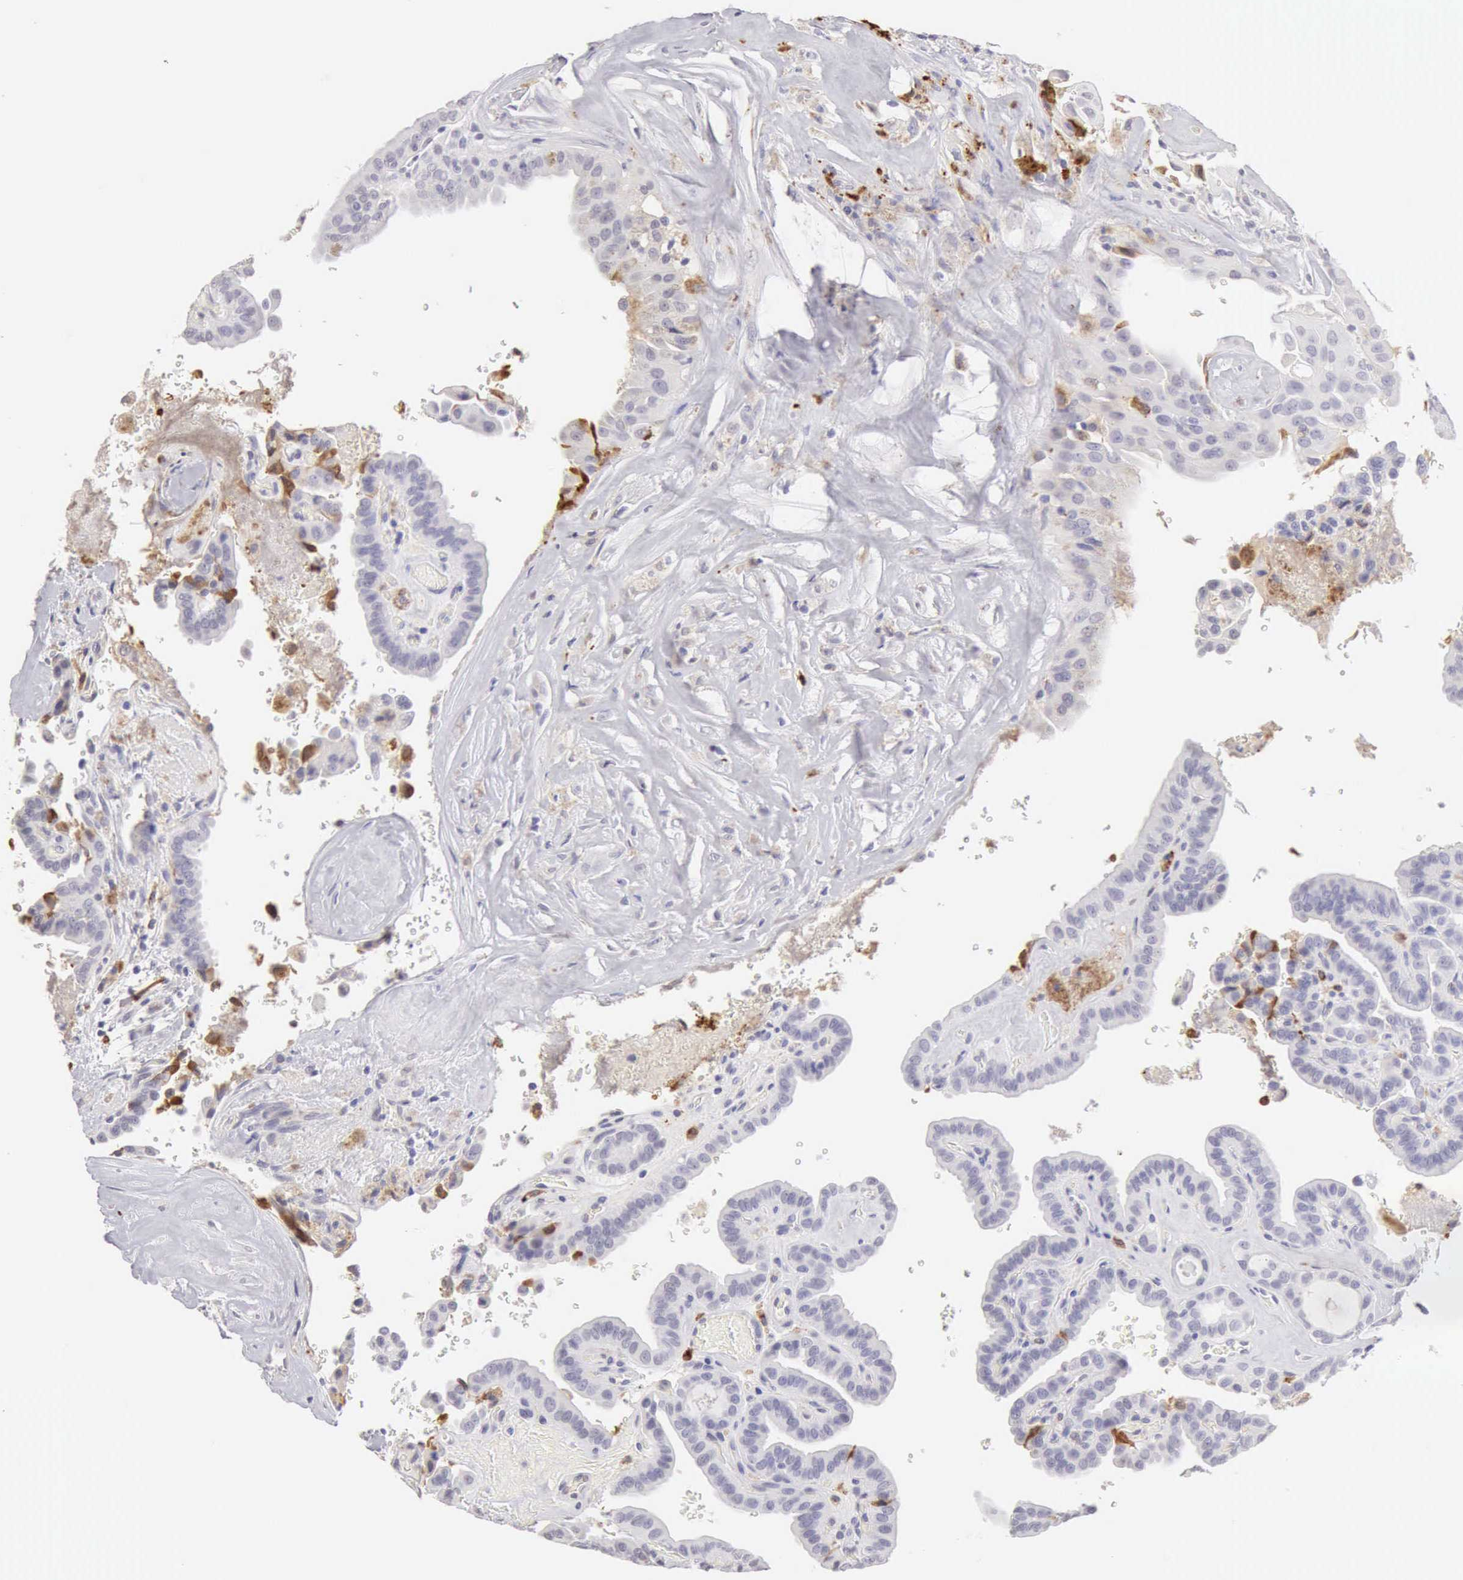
{"staining": {"intensity": "weak", "quantity": "<25%", "location": "cytoplasmic/membranous"}, "tissue": "thyroid cancer", "cell_type": "Tumor cells", "image_type": "cancer", "snomed": [{"axis": "morphology", "description": "Papillary adenocarcinoma, NOS"}, {"axis": "topography", "description": "Thyroid gland"}], "caption": "DAB (3,3'-diaminobenzidine) immunohistochemical staining of human thyroid cancer exhibits no significant positivity in tumor cells. (Immunohistochemistry, brightfield microscopy, high magnification).", "gene": "RNASE1", "patient": {"sex": "male", "age": 87}}